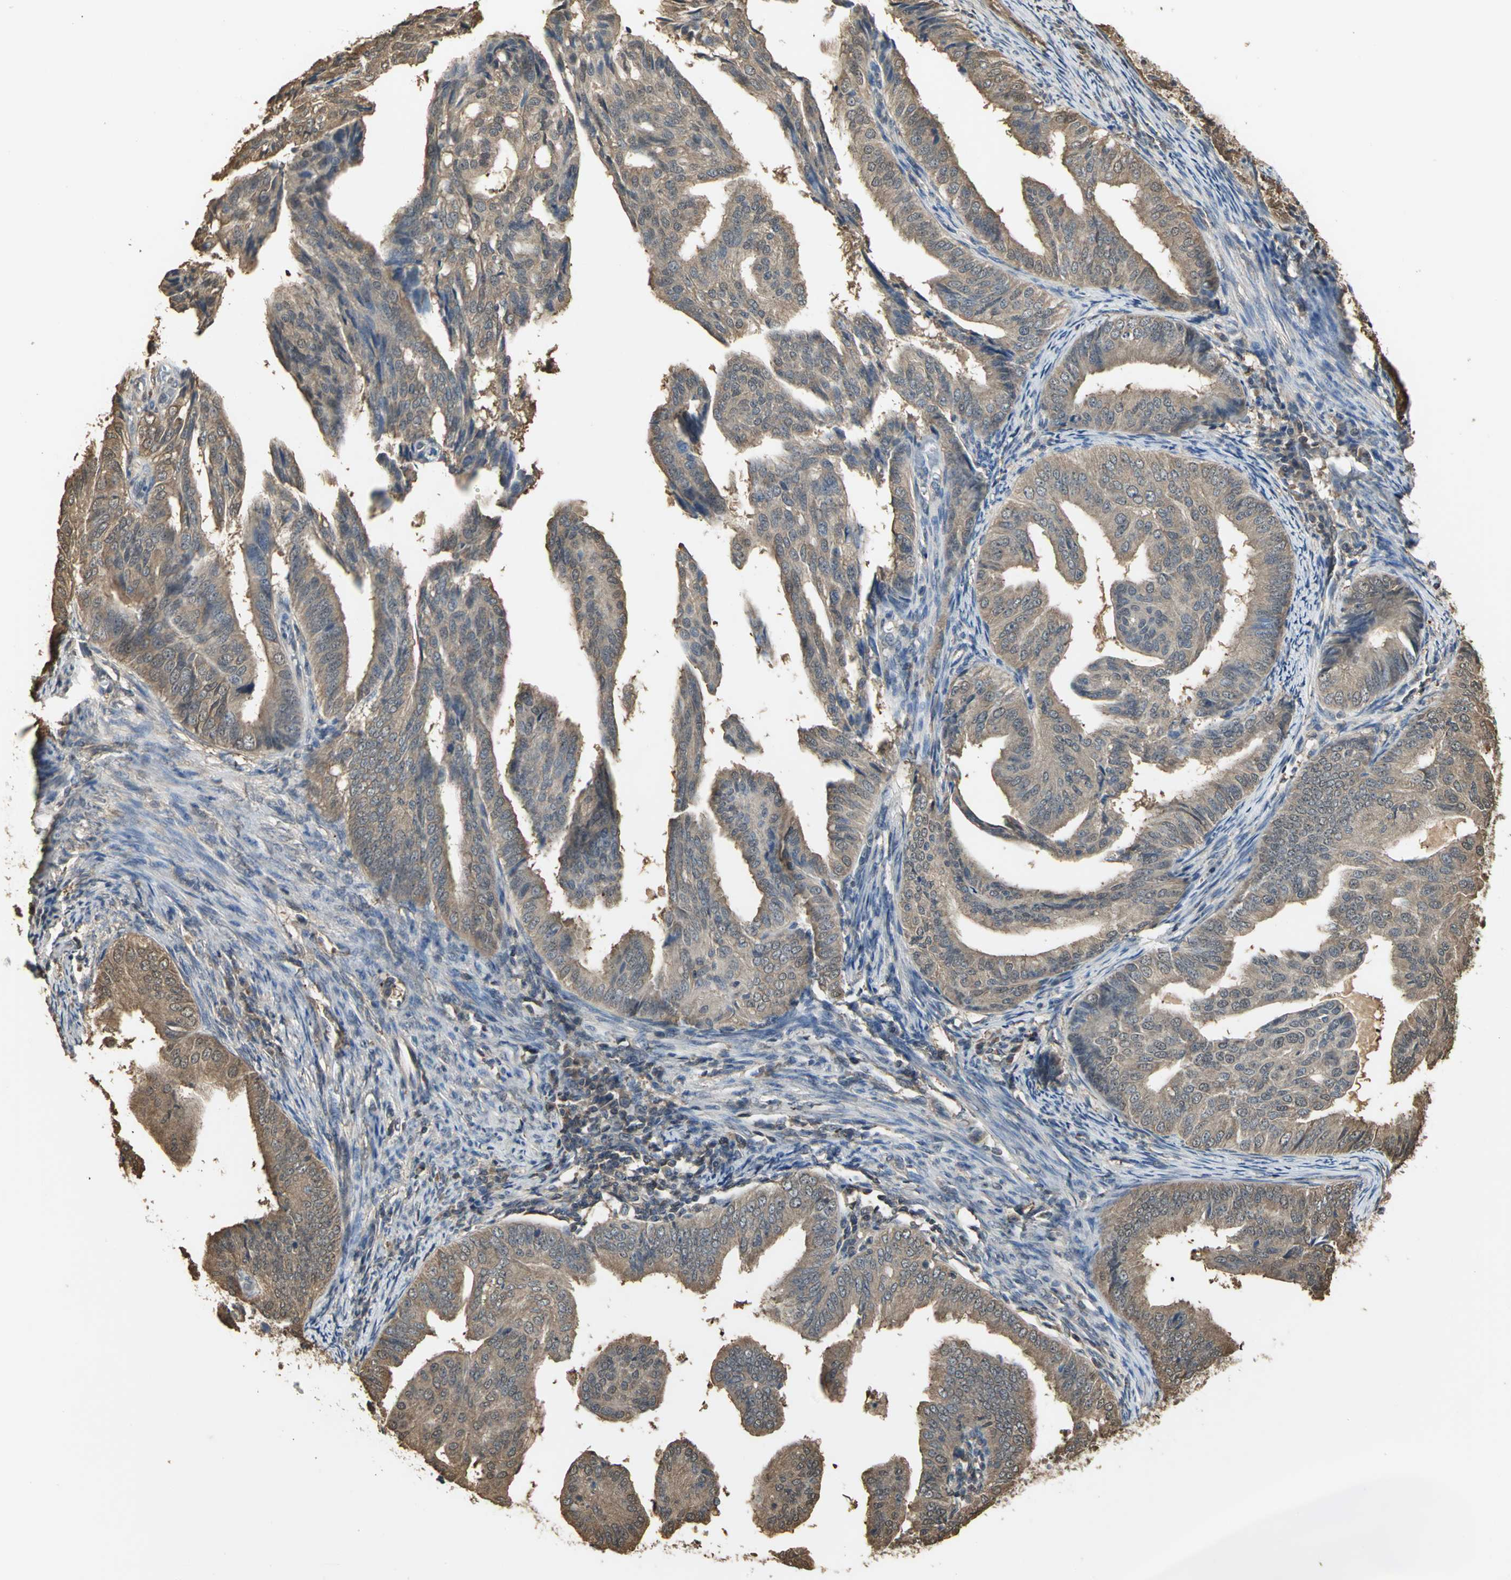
{"staining": {"intensity": "moderate", "quantity": ">75%", "location": "cytoplasmic/membranous"}, "tissue": "endometrial cancer", "cell_type": "Tumor cells", "image_type": "cancer", "snomed": [{"axis": "morphology", "description": "Adenocarcinoma, NOS"}, {"axis": "topography", "description": "Endometrium"}], "caption": "Moderate cytoplasmic/membranous staining is present in about >75% of tumor cells in endometrial cancer. (IHC, brightfield microscopy, high magnification).", "gene": "PARK7", "patient": {"sex": "female", "age": 58}}